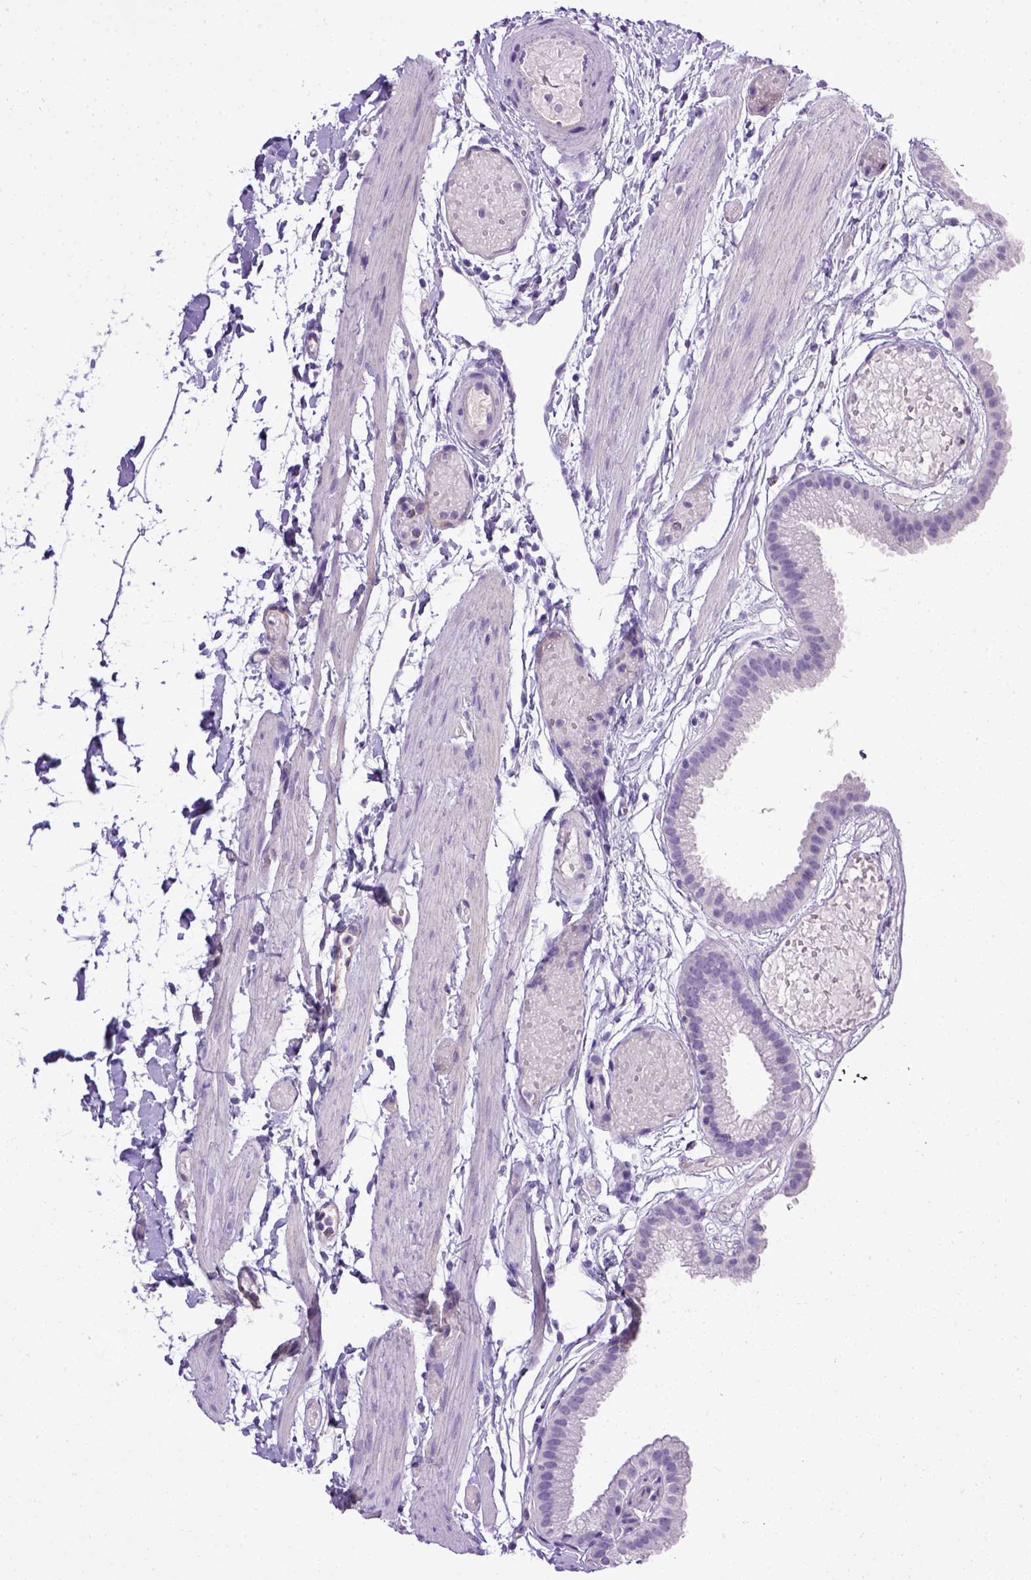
{"staining": {"intensity": "negative", "quantity": "none", "location": "none"}, "tissue": "gallbladder", "cell_type": "Glandular cells", "image_type": "normal", "snomed": [{"axis": "morphology", "description": "Normal tissue, NOS"}, {"axis": "topography", "description": "Gallbladder"}], "caption": "This is a image of immunohistochemistry staining of normal gallbladder, which shows no staining in glandular cells. The staining was performed using DAB (3,3'-diaminobenzidine) to visualize the protein expression in brown, while the nuclei were stained in blue with hematoxylin (Magnification: 20x).", "gene": "ENG", "patient": {"sex": "female", "age": 45}}